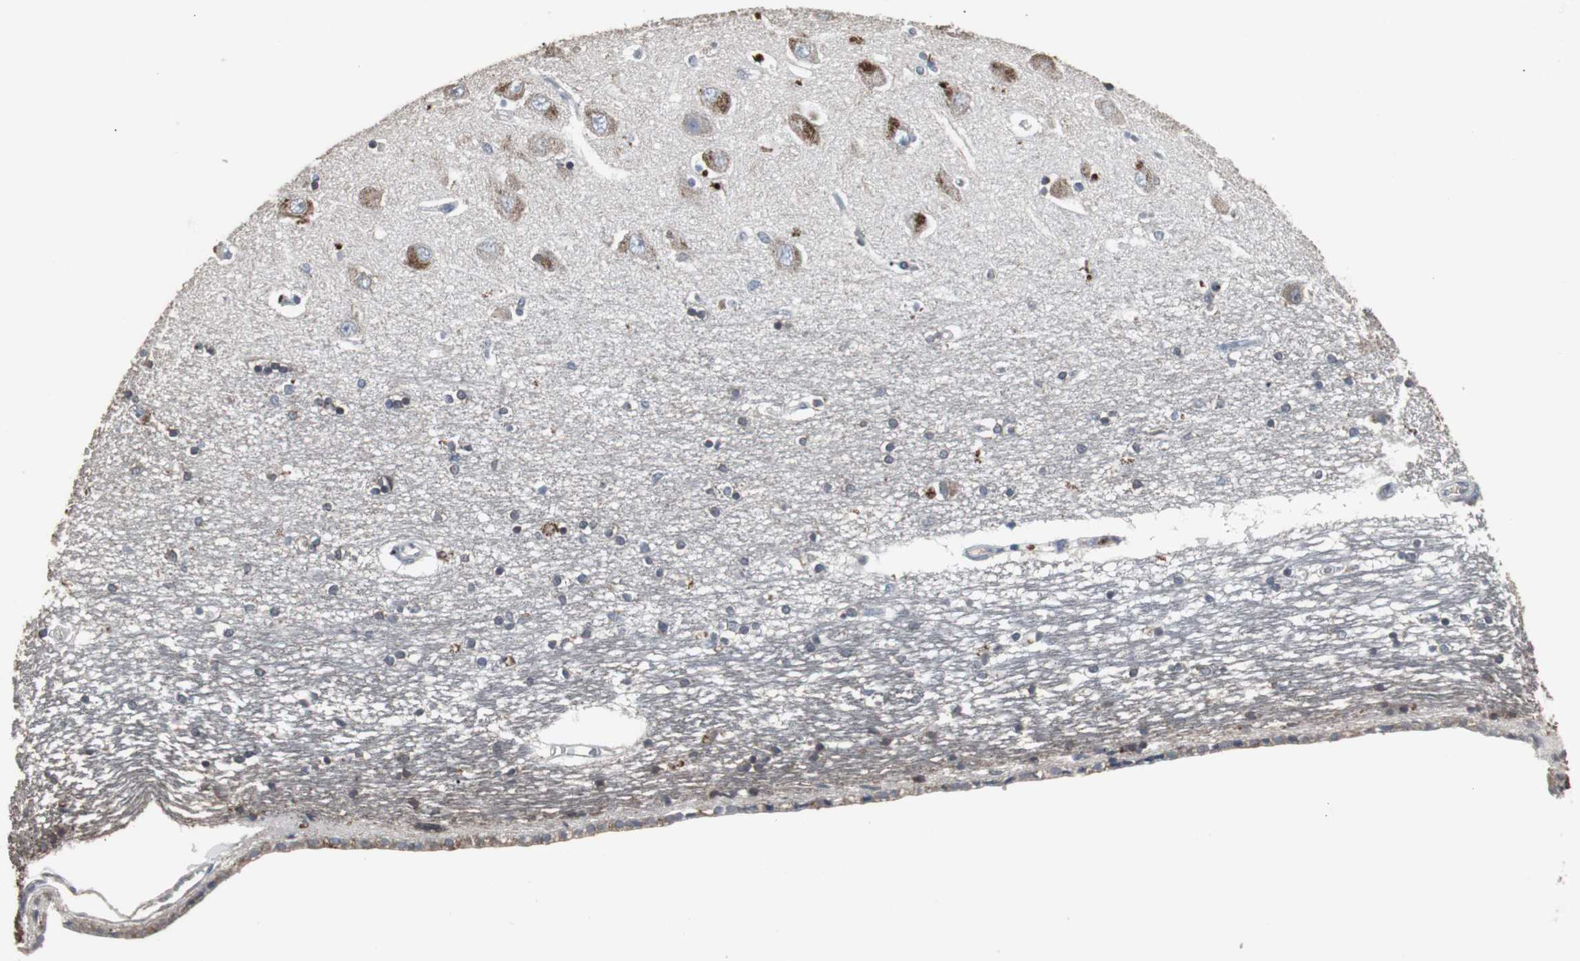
{"staining": {"intensity": "moderate", "quantity": "<25%", "location": "cytoplasmic/membranous"}, "tissue": "hippocampus", "cell_type": "Glial cells", "image_type": "normal", "snomed": [{"axis": "morphology", "description": "Normal tissue, NOS"}, {"axis": "topography", "description": "Hippocampus"}], "caption": "Moderate cytoplasmic/membranous positivity for a protein is present in about <25% of glial cells of unremarkable hippocampus using immunohistochemistry.", "gene": "ACAA1", "patient": {"sex": "female", "age": 54}}